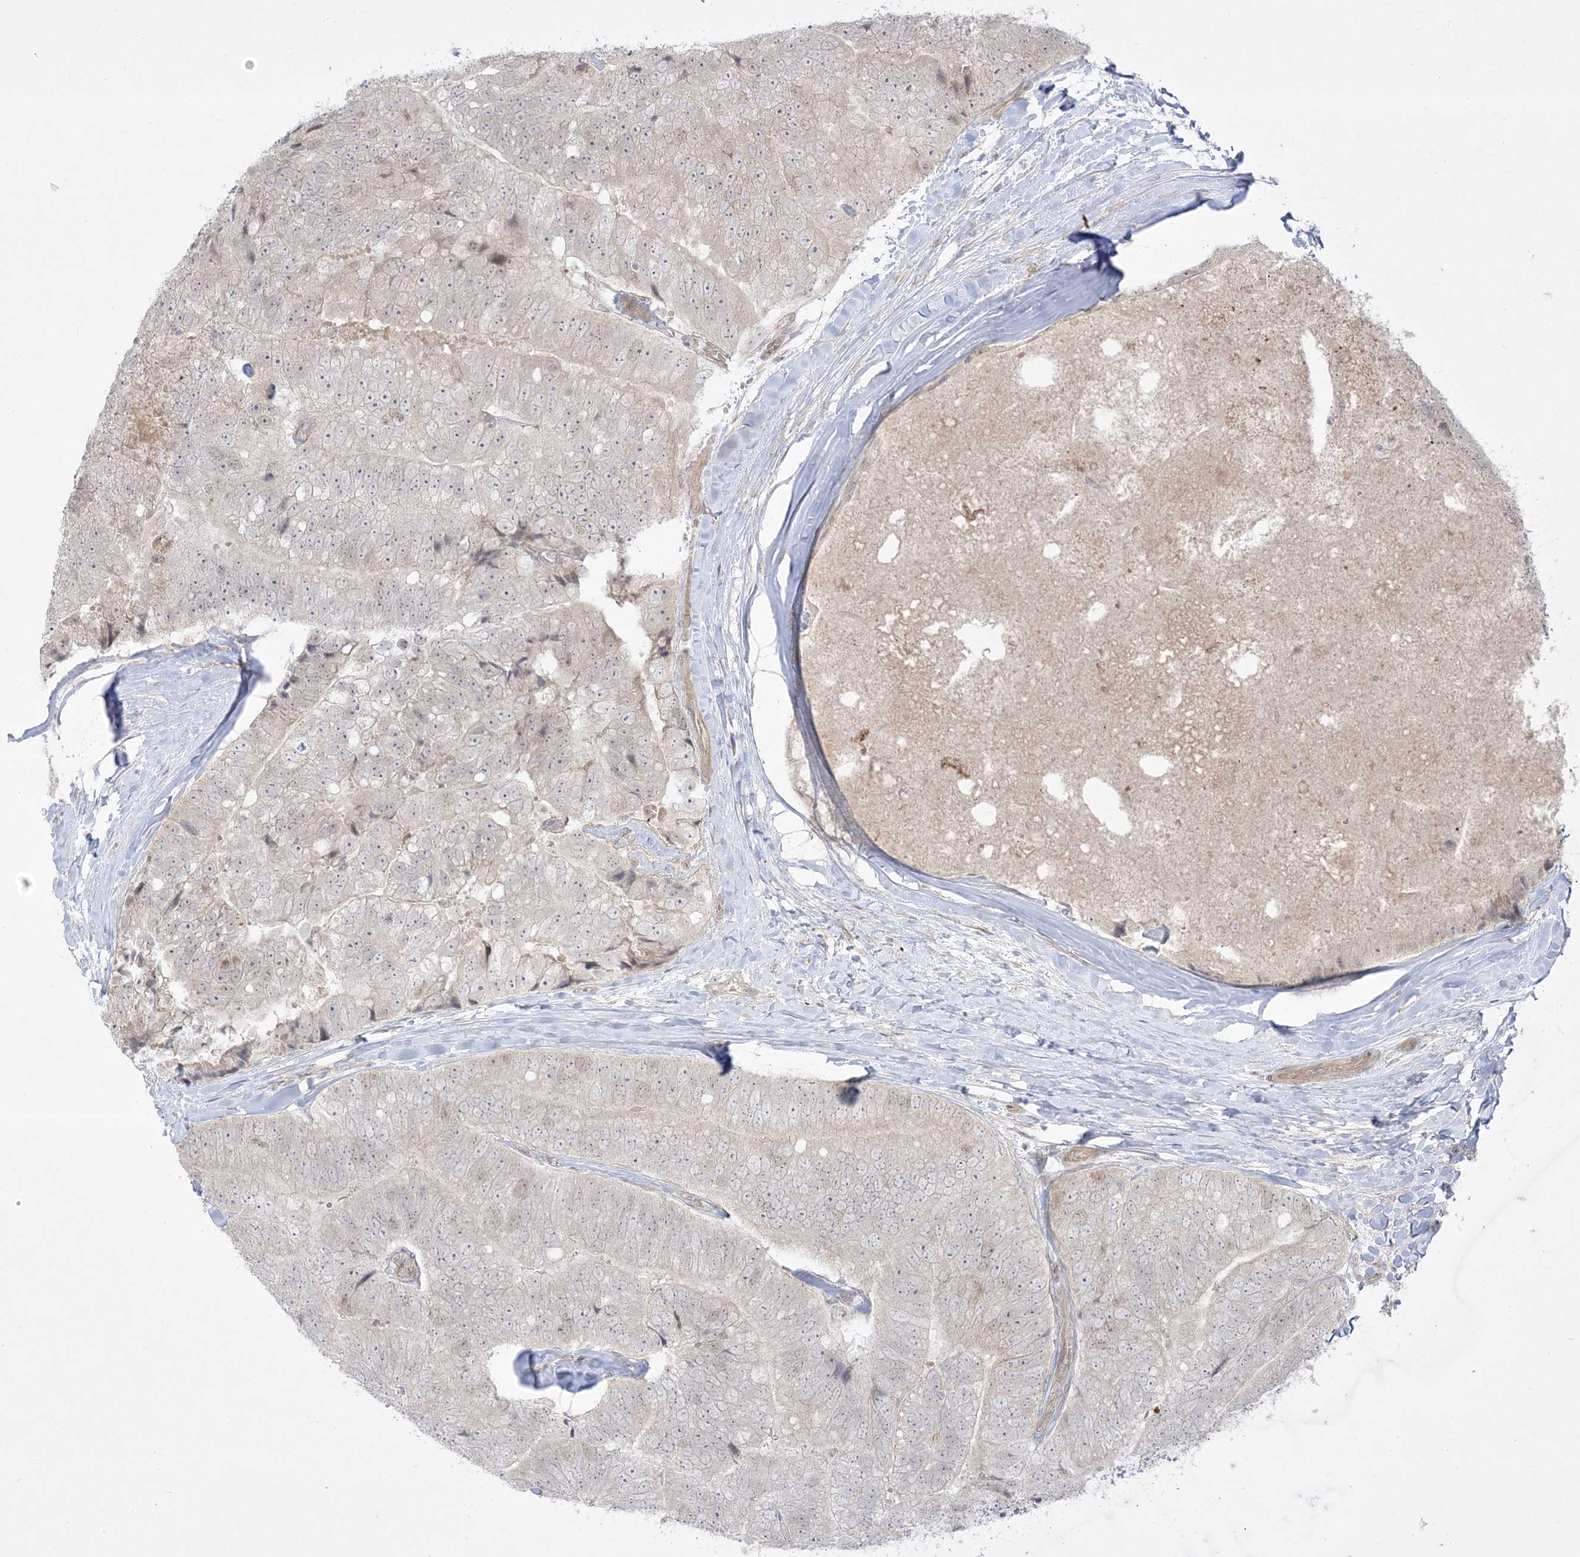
{"staining": {"intensity": "weak", "quantity": "25%-75%", "location": "cytoplasmic/membranous"}, "tissue": "prostate cancer", "cell_type": "Tumor cells", "image_type": "cancer", "snomed": [{"axis": "morphology", "description": "Adenocarcinoma, High grade"}, {"axis": "topography", "description": "Prostate"}], "caption": "About 25%-75% of tumor cells in human prostate cancer (adenocarcinoma (high-grade)) display weak cytoplasmic/membranous protein staining as visualized by brown immunohistochemical staining.", "gene": "PTK6", "patient": {"sex": "male", "age": 70}}